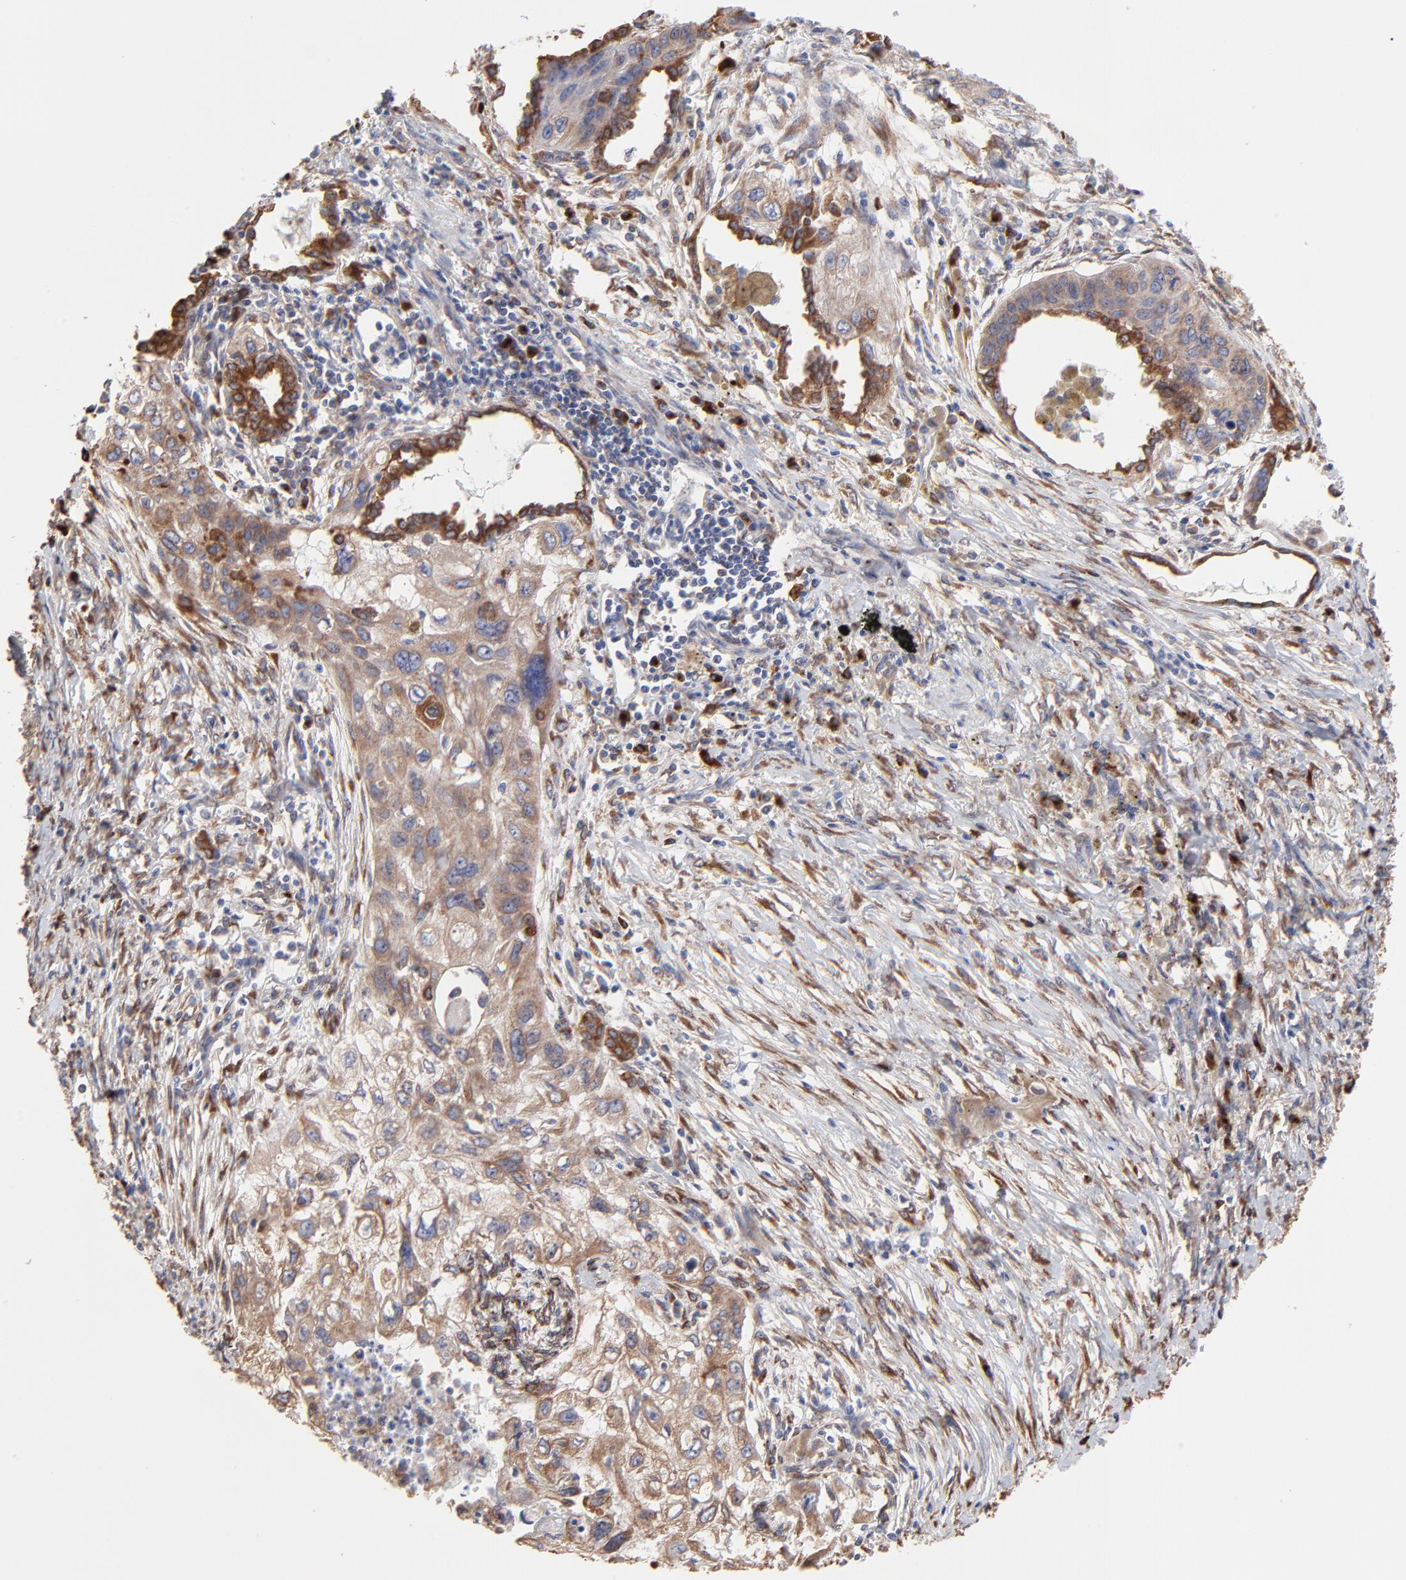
{"staining": {"intensity": "weak", "quantity": ">75%", "location": "cytoplasmic/membranous"}, "tissue": "lung cancer", "cell_type": "Tumor cells", "image_type": "cancer", "snomed": [{"axis": "morphology", "description": "Squamous cell carcinoma, NOS"}, {"axis": "topography", "description": "Lung"}], "caption": "Immunohistochemical staining of human lung cancer (squamous cell carcinoma) exhibits low levels of weak cytoplasmic/membranous protein expression in approximately >75% of tumor cells.", "gene": "LMAN1", "patient": {"sex": "male", "age": 71}}